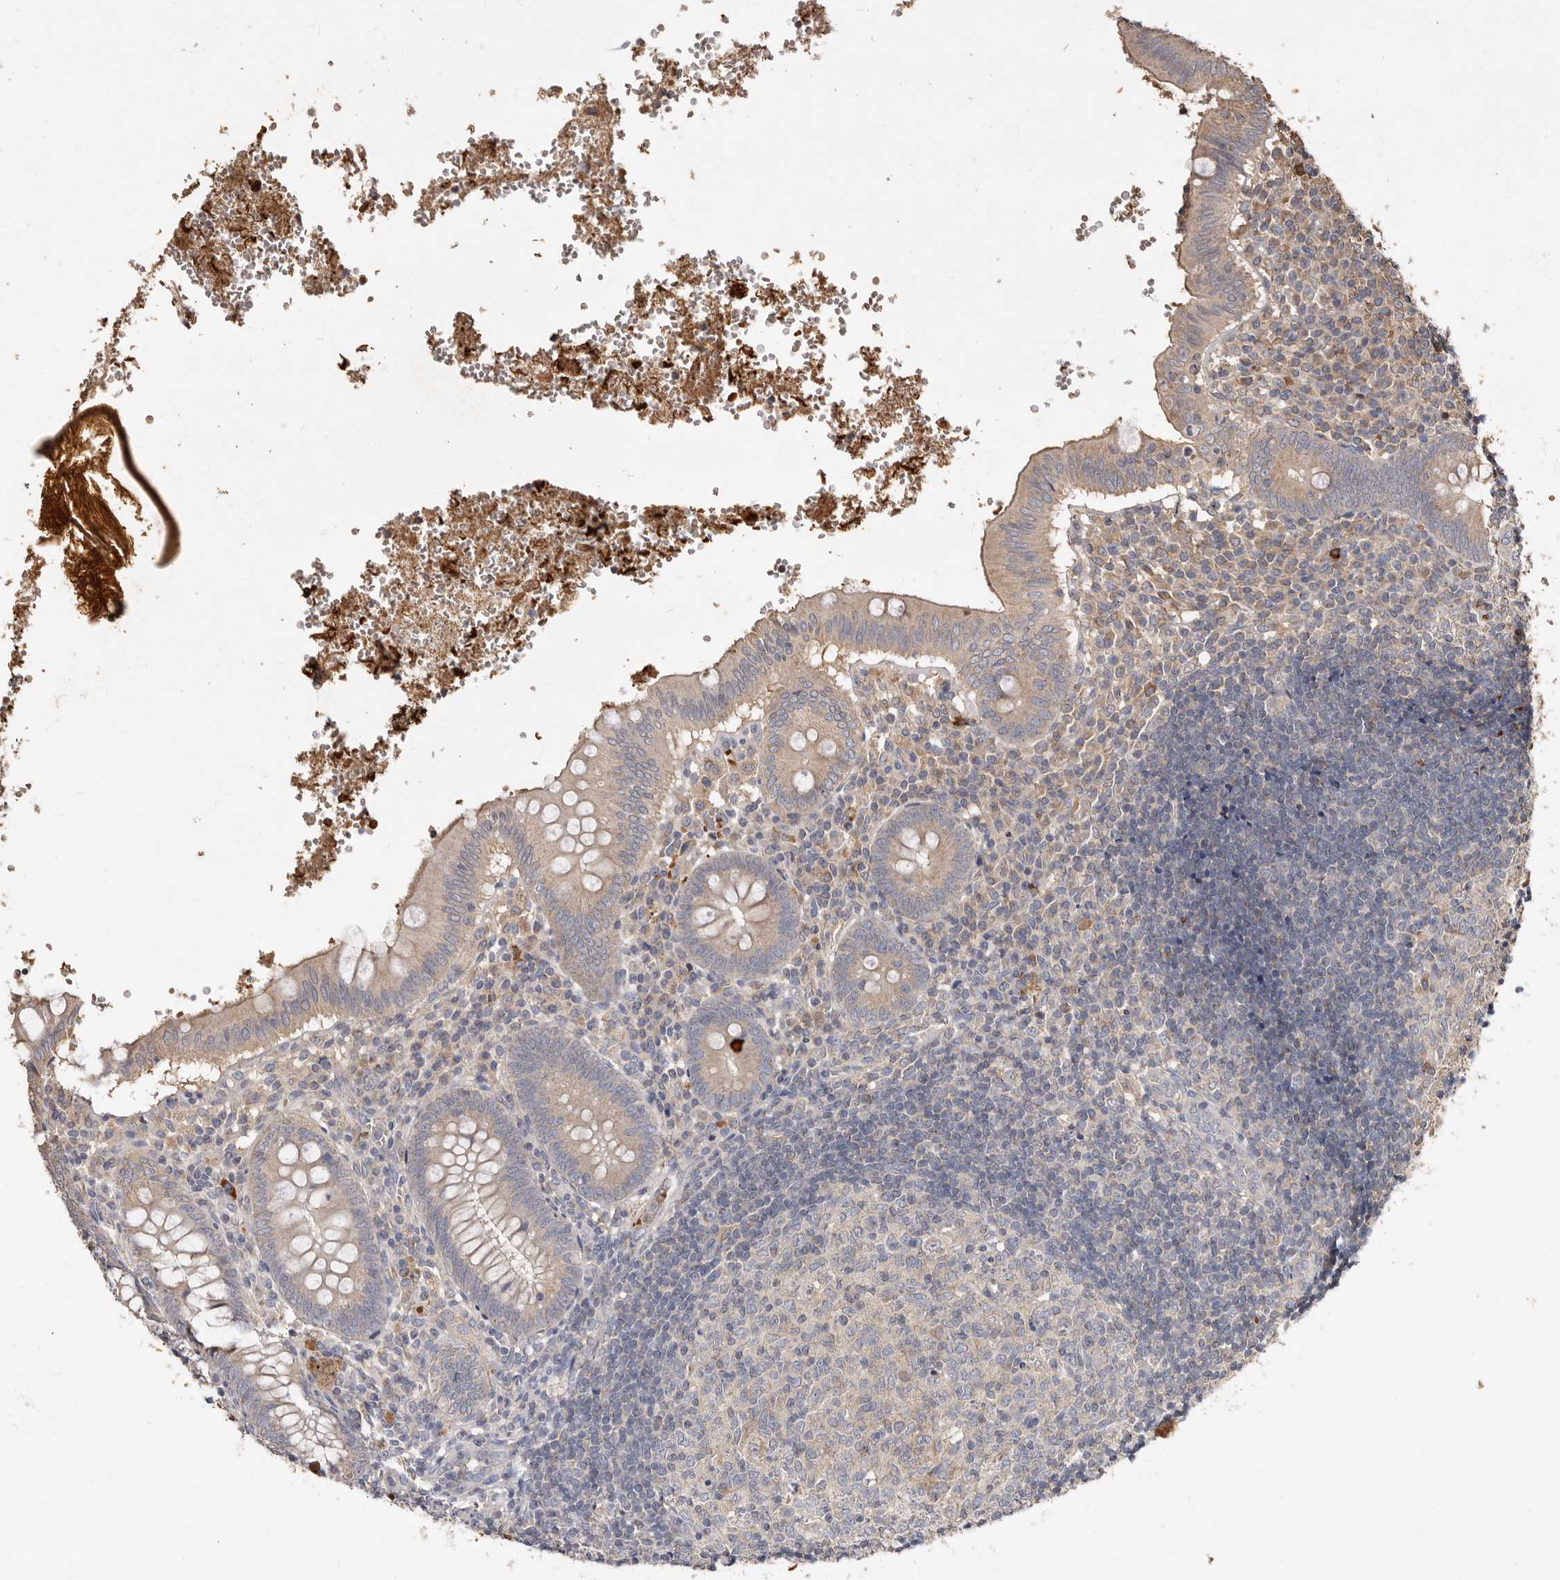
{"staining": {"intensity": "weak", "quantity": "25%-75%", "location": "cytoplasmic/membranous"}, "tissue": "appendix", "cell_type": "Glandular cells", "image_type": "normal", "snomed": [{"axis": "morphology", "description": "Normal tissue, NOS"}, {"axis": "topography", "description": "Appendix"}], "caption": "Immunohistochemistry of benign appendix shows low levels of weak cytoplasmic/membranous positivity in about 25%-75% of glandular cells. (Brightfield microscopy of DAB IHC at high magnification).", "gene": "KIF26B", "patient": {"sex": "male", "age": 8}}